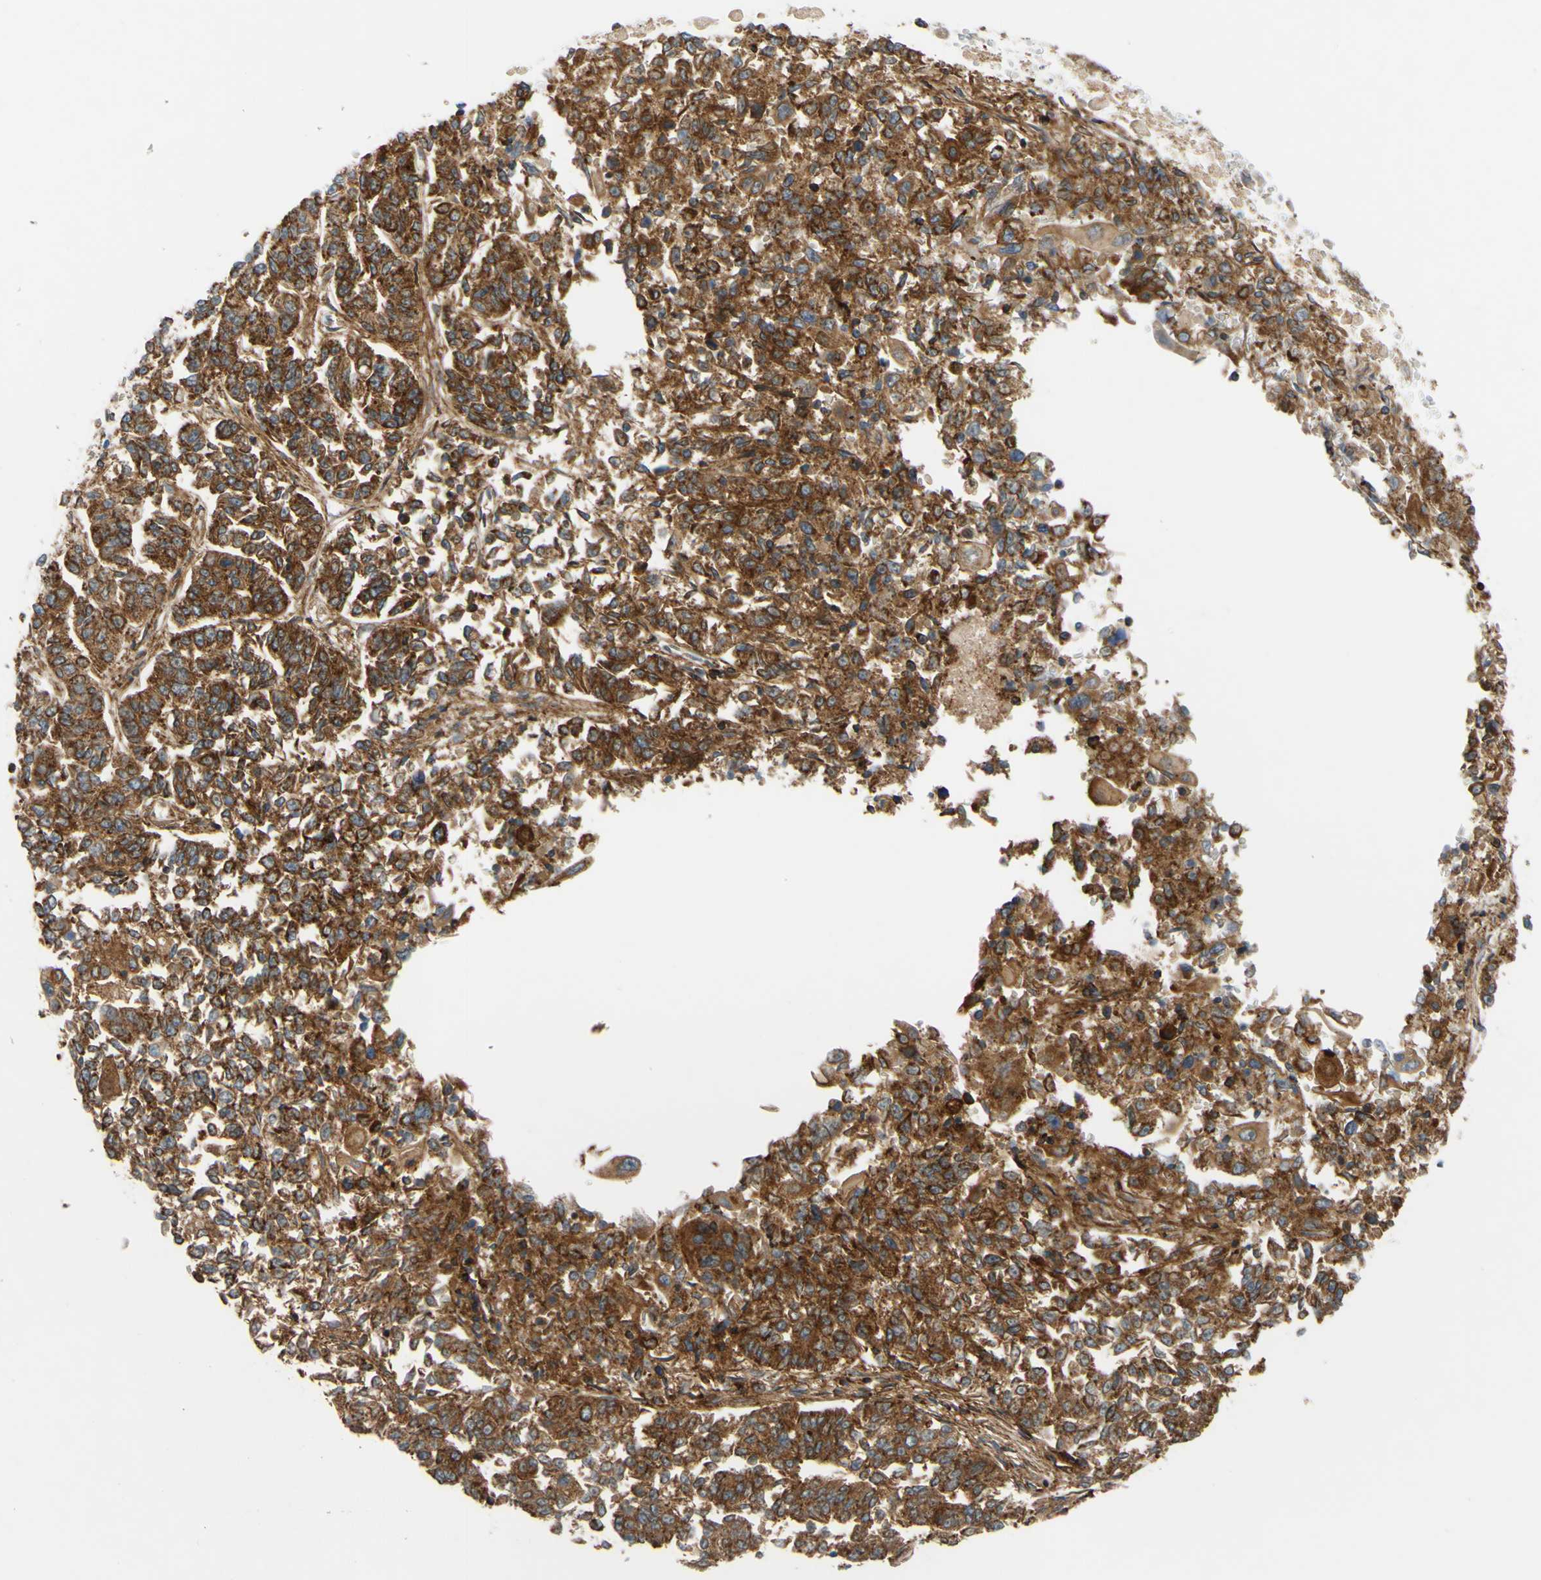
{"staining": {"intensity": "moderate", "quantity": ">75%", "location": "cytoplasmic/membranous"}, "tissue": "lung cancer", "cell_type": "Tumor cells", "image_type": "cancer", "snomed": [{"axis": "morphology", "description": "Adenocarcinoma, NOS"}, {"axis": "topography", "description": "Lung"}], "caption": "Protein staining exhibits moderate cytoplasmic/membranous staining in about >75% of tumor cells in lung adenocarcinoma.", "gene": "POR", "patient": {"sex": "male", "age": 84}}